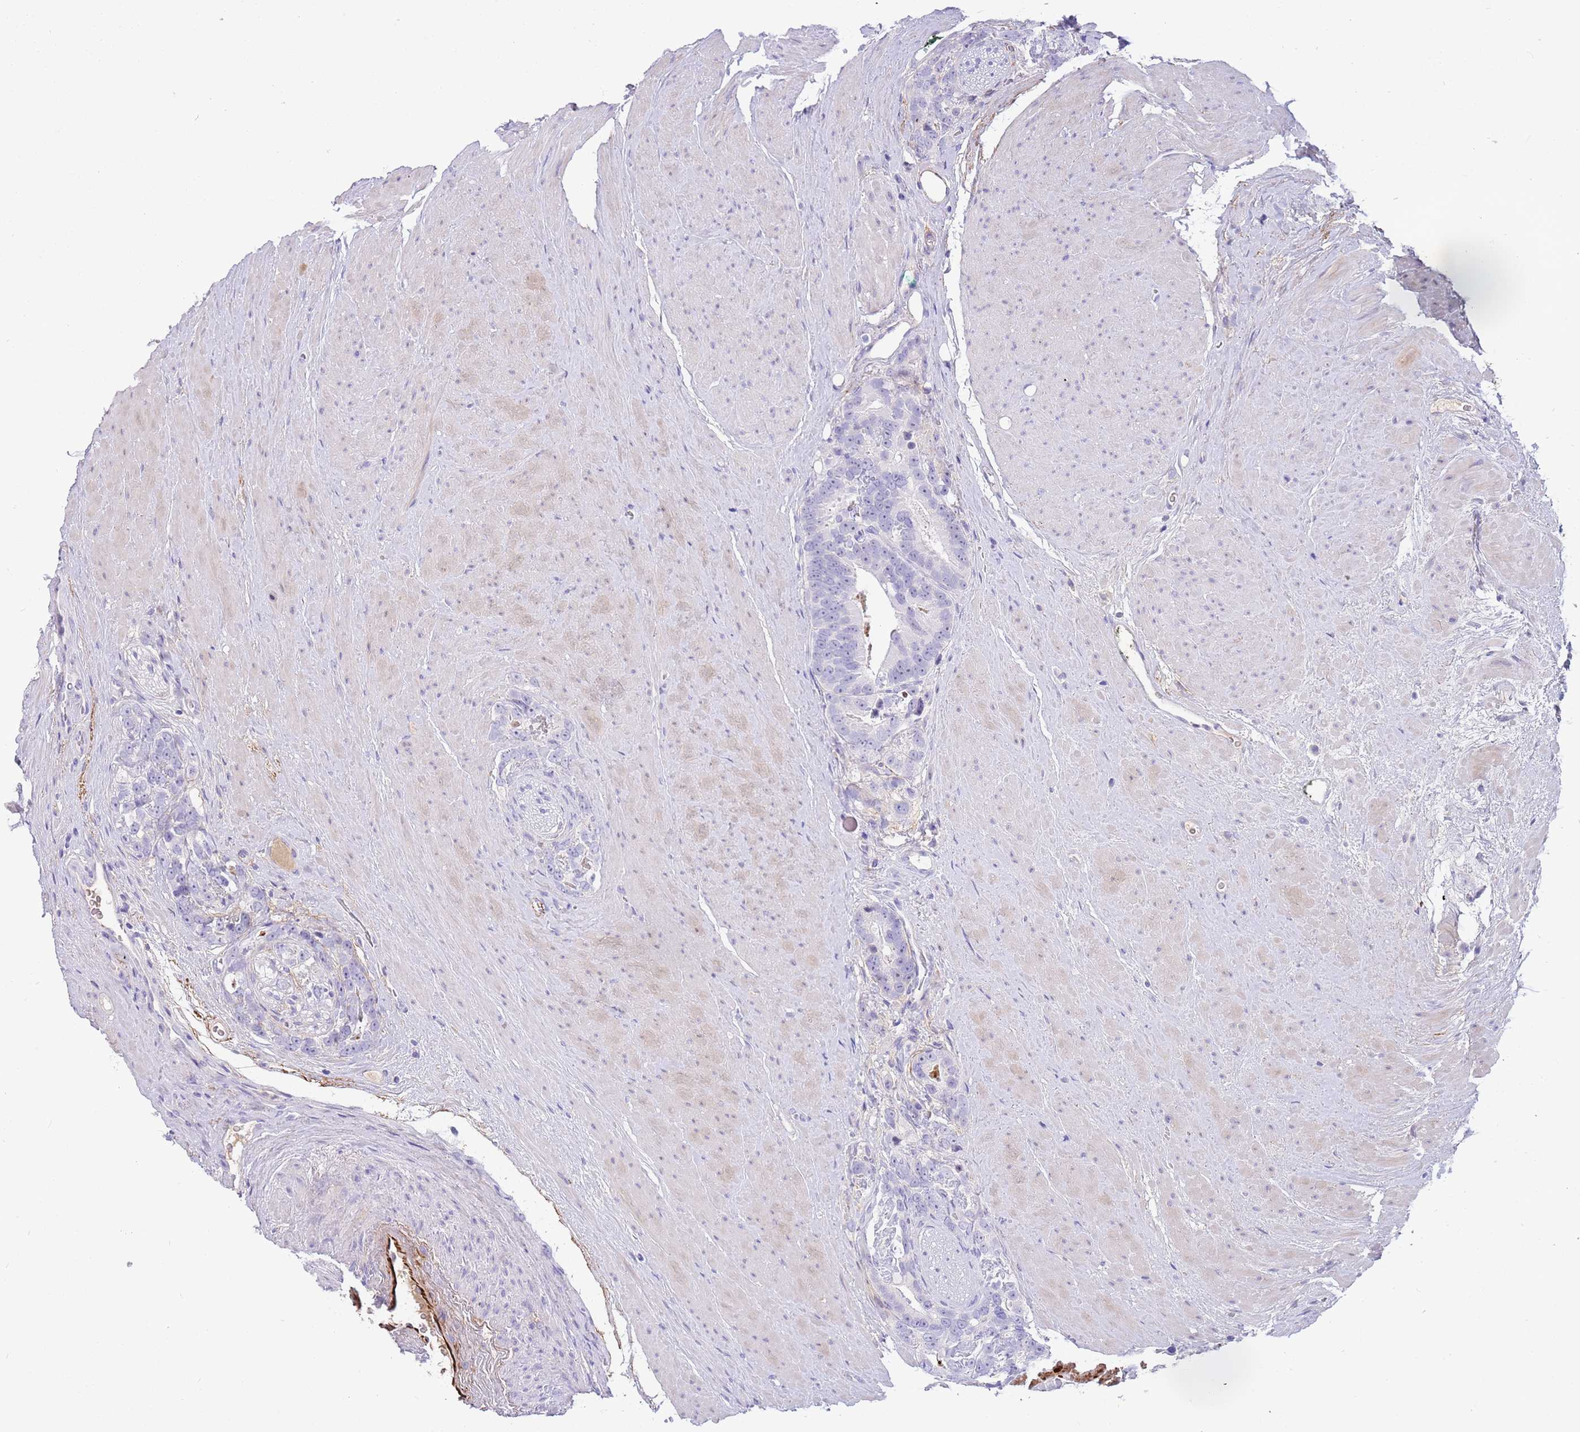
{"staining": {"intensity": "negative", "quantity": "none", "location": "none"}, "tissue": "prostate cancer", "cell_type": "Tumor cells", "image_type": "cancer", "snomed": [{"axis": "morphology", "description": "Adenocarcinoma, High grade"}, {"axis": "topography", "description": "Prostate"}], "caption": "Immunohistochemical staining of human high-grade adenocarcinoma (prostate) reveals no significant expression in tumor cells.", "gene": "LEPROTL1", "patient": {"sex": "male", "age": 74}}